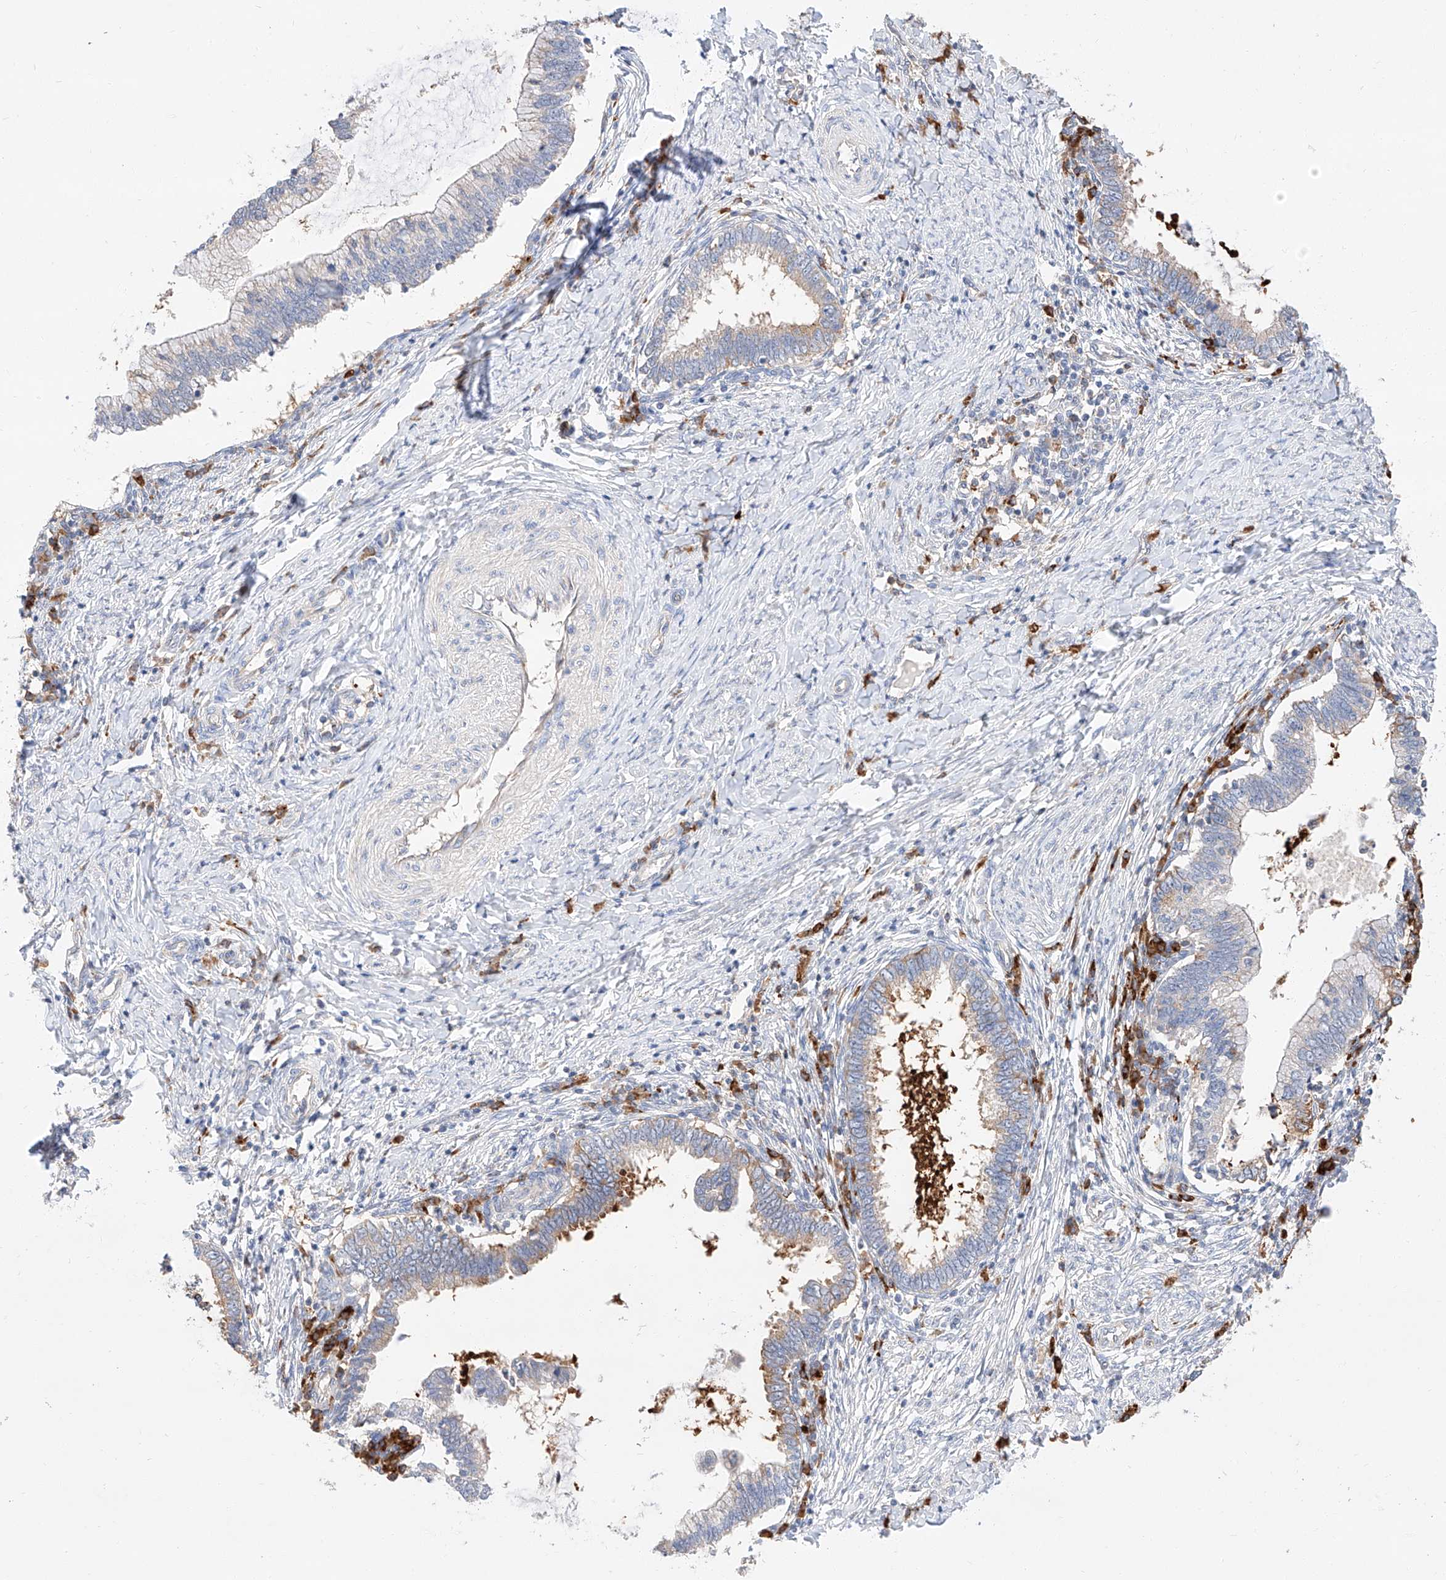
{"staining": {"intensity": "weak", "quantity": "<25%", "location": "cytoplasmic/membranous"}, "tissue": "cervical cancer", "cell_type": "Tumor cells", "image_type": "cancer", "snomed": [{"axis": "morphology", "description": "Adenocarcinoma, NOS"}, {"axis": "topography", "description": "Cervix"}], "caption": "High magnification brightfield microscopy of cervical adenocarcinoma stained with DAB (brown) and counterstained with hematoxylin (blue): tumor cells show no significant positivity.", "gene": "GLMN", "patient": {"sex": "female", "age": 36}}